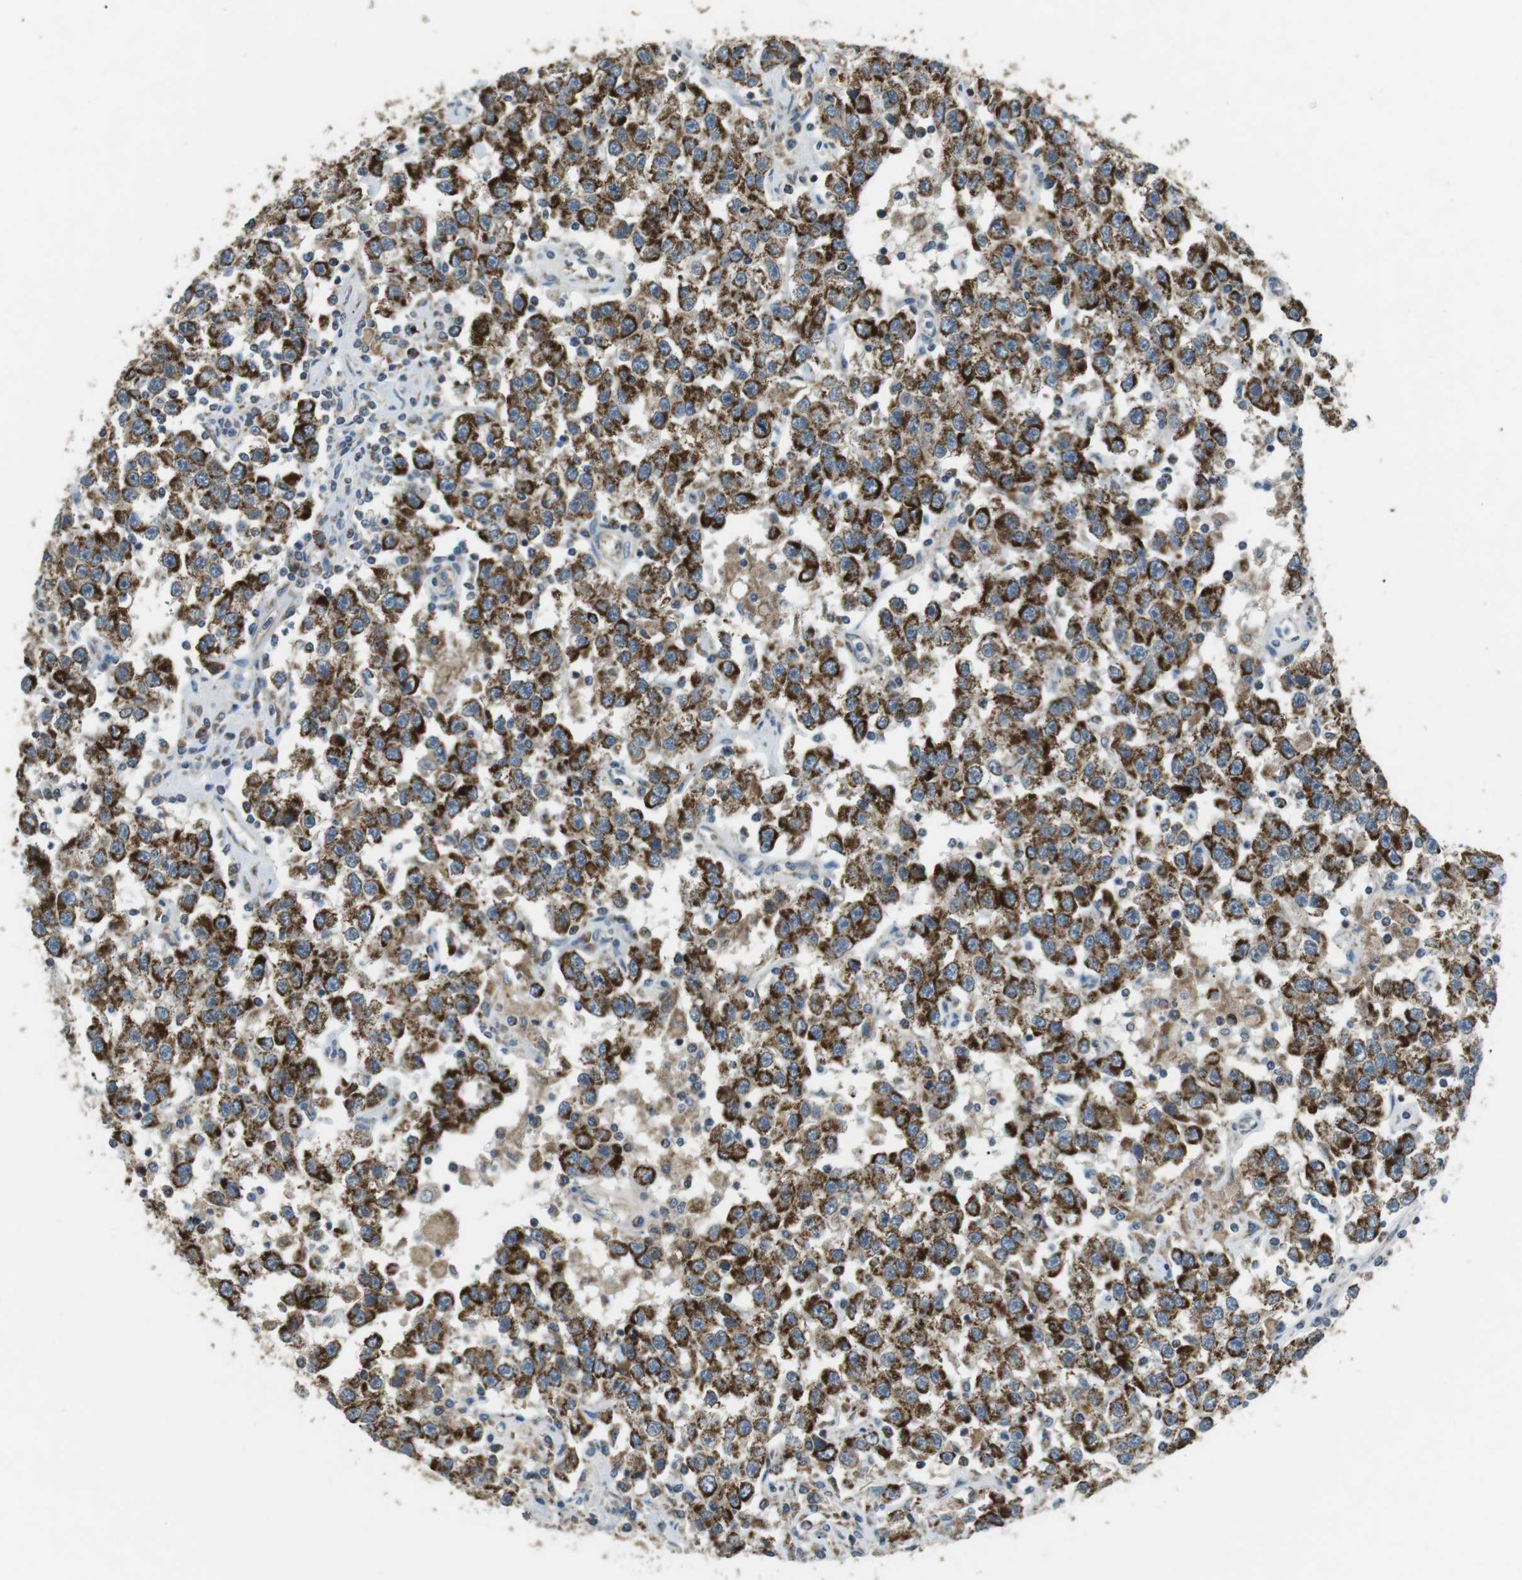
{"staining": {"intensity": "strong", "quantity": ">75%", "location": "cytoplasmic/membranous"}, "tissue": "testis cancer", "cell_type": "Tumor cells", "image_type": "cancer", "snomed": [{"axis": "morphology", "description": "Seminoma, NOS"}, {"axis": "topography", "description": "Testis"}], "caption": "Protein expression analysis of seminoma (testis) reveals strong cytoplasmic/membranous staining in about >75% of tumor cells.", "gene": "BACE1", "patient": {"sex": "male", "age": 41}}